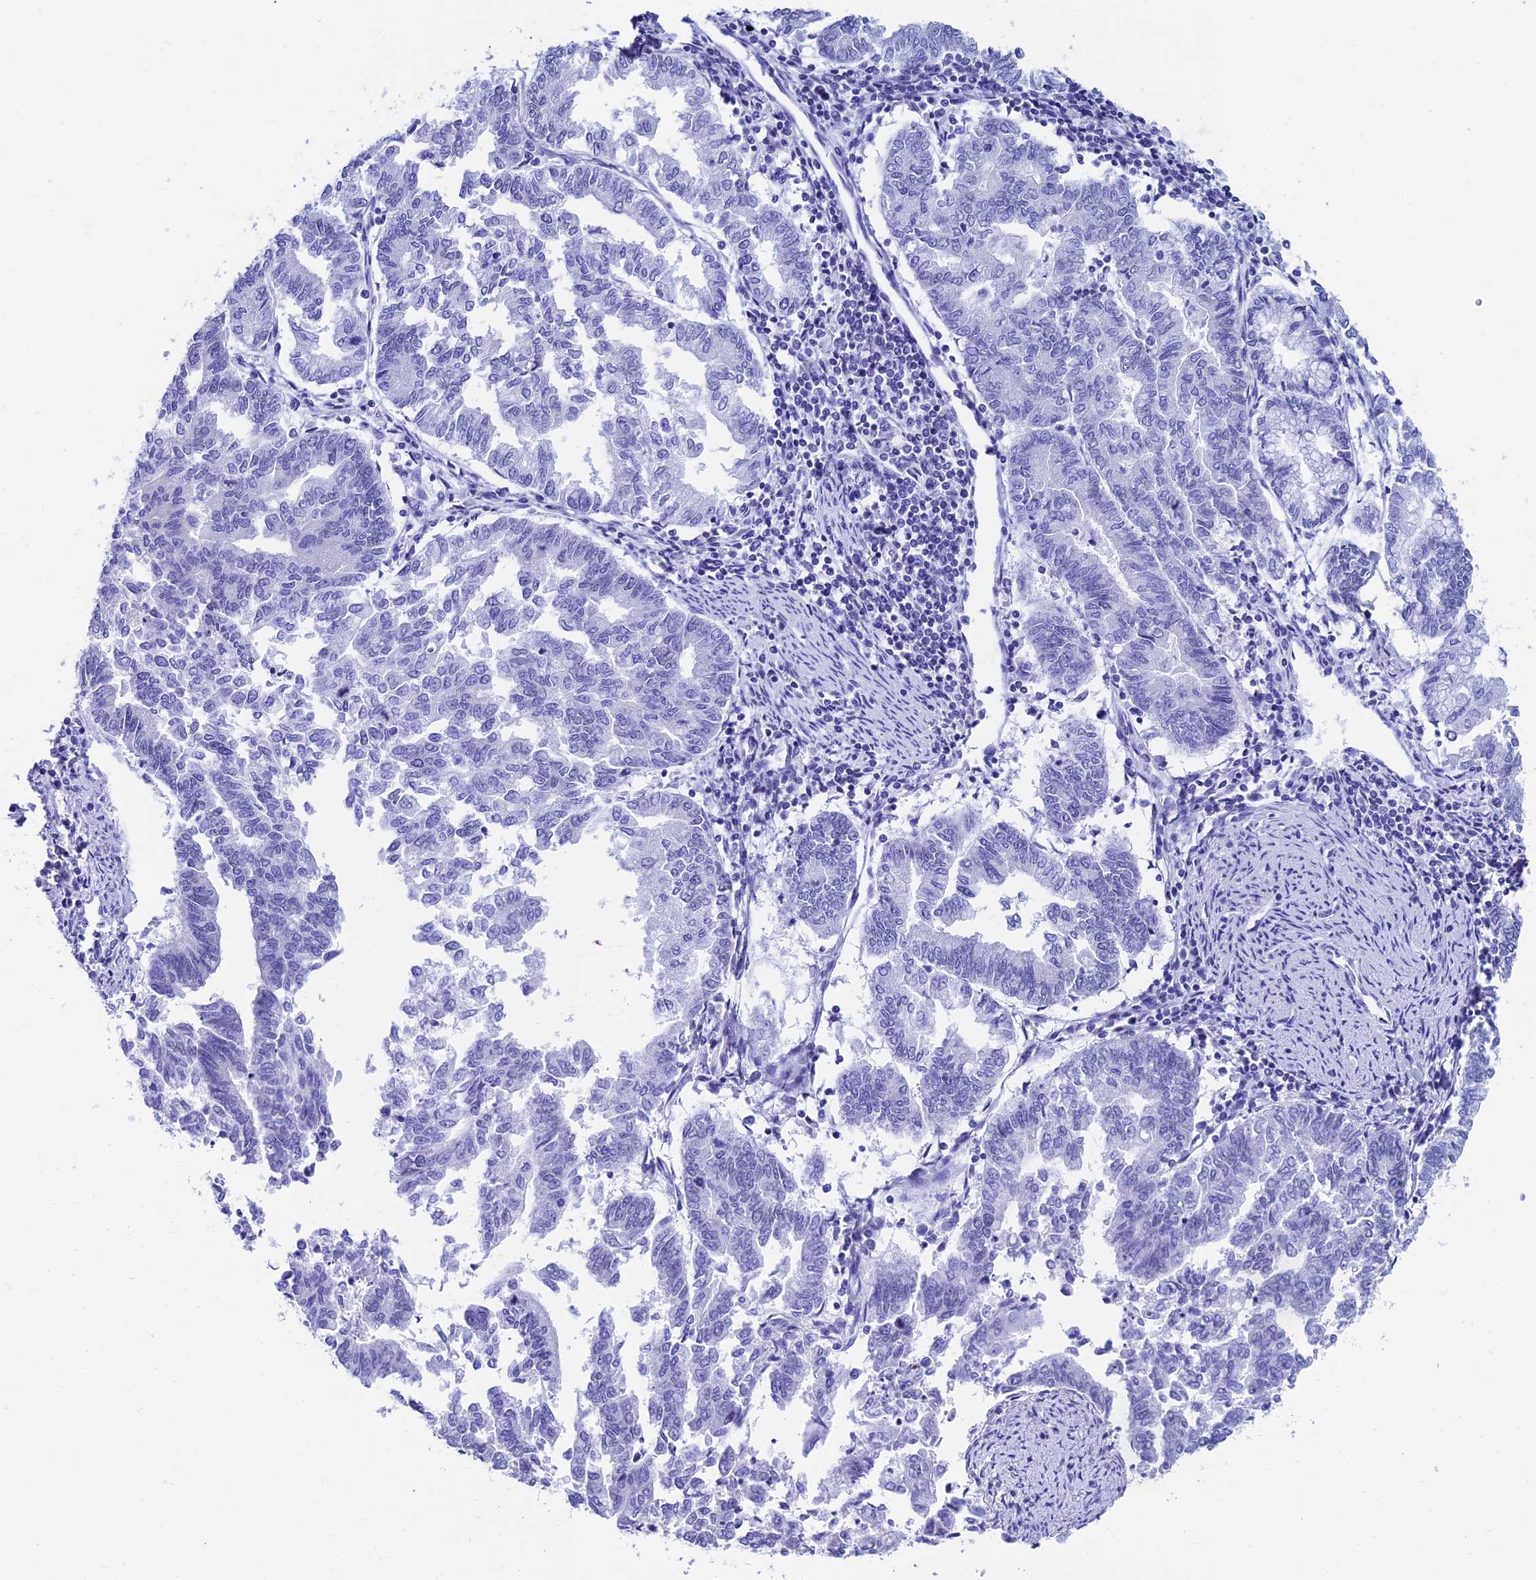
{"staining": {"intensity": "negative", "quantity": "none", "location": "none"}, "tissue": "endometrial cancer", "cell_type": "Tumor cells", "image_type": "cancer", "snomed": [{"axis": "morphology", "description": "Adenocarcinoma, NOS"}, {"axis": "topography", "description": "Endometrium"}], "caption": "Immunohistochemistry micrograph of human adenocarcinoma (endometrial) stained for a protein (brown), which demonstrates no expression in tumor cells. (DAB (3,3'-diaminobenzidine) immunohistochemistry (IHC) visualized using brightfield microscopy, high magnification).", "gene": "REEP4", "patient": {"sex": "female", "age": 79}}